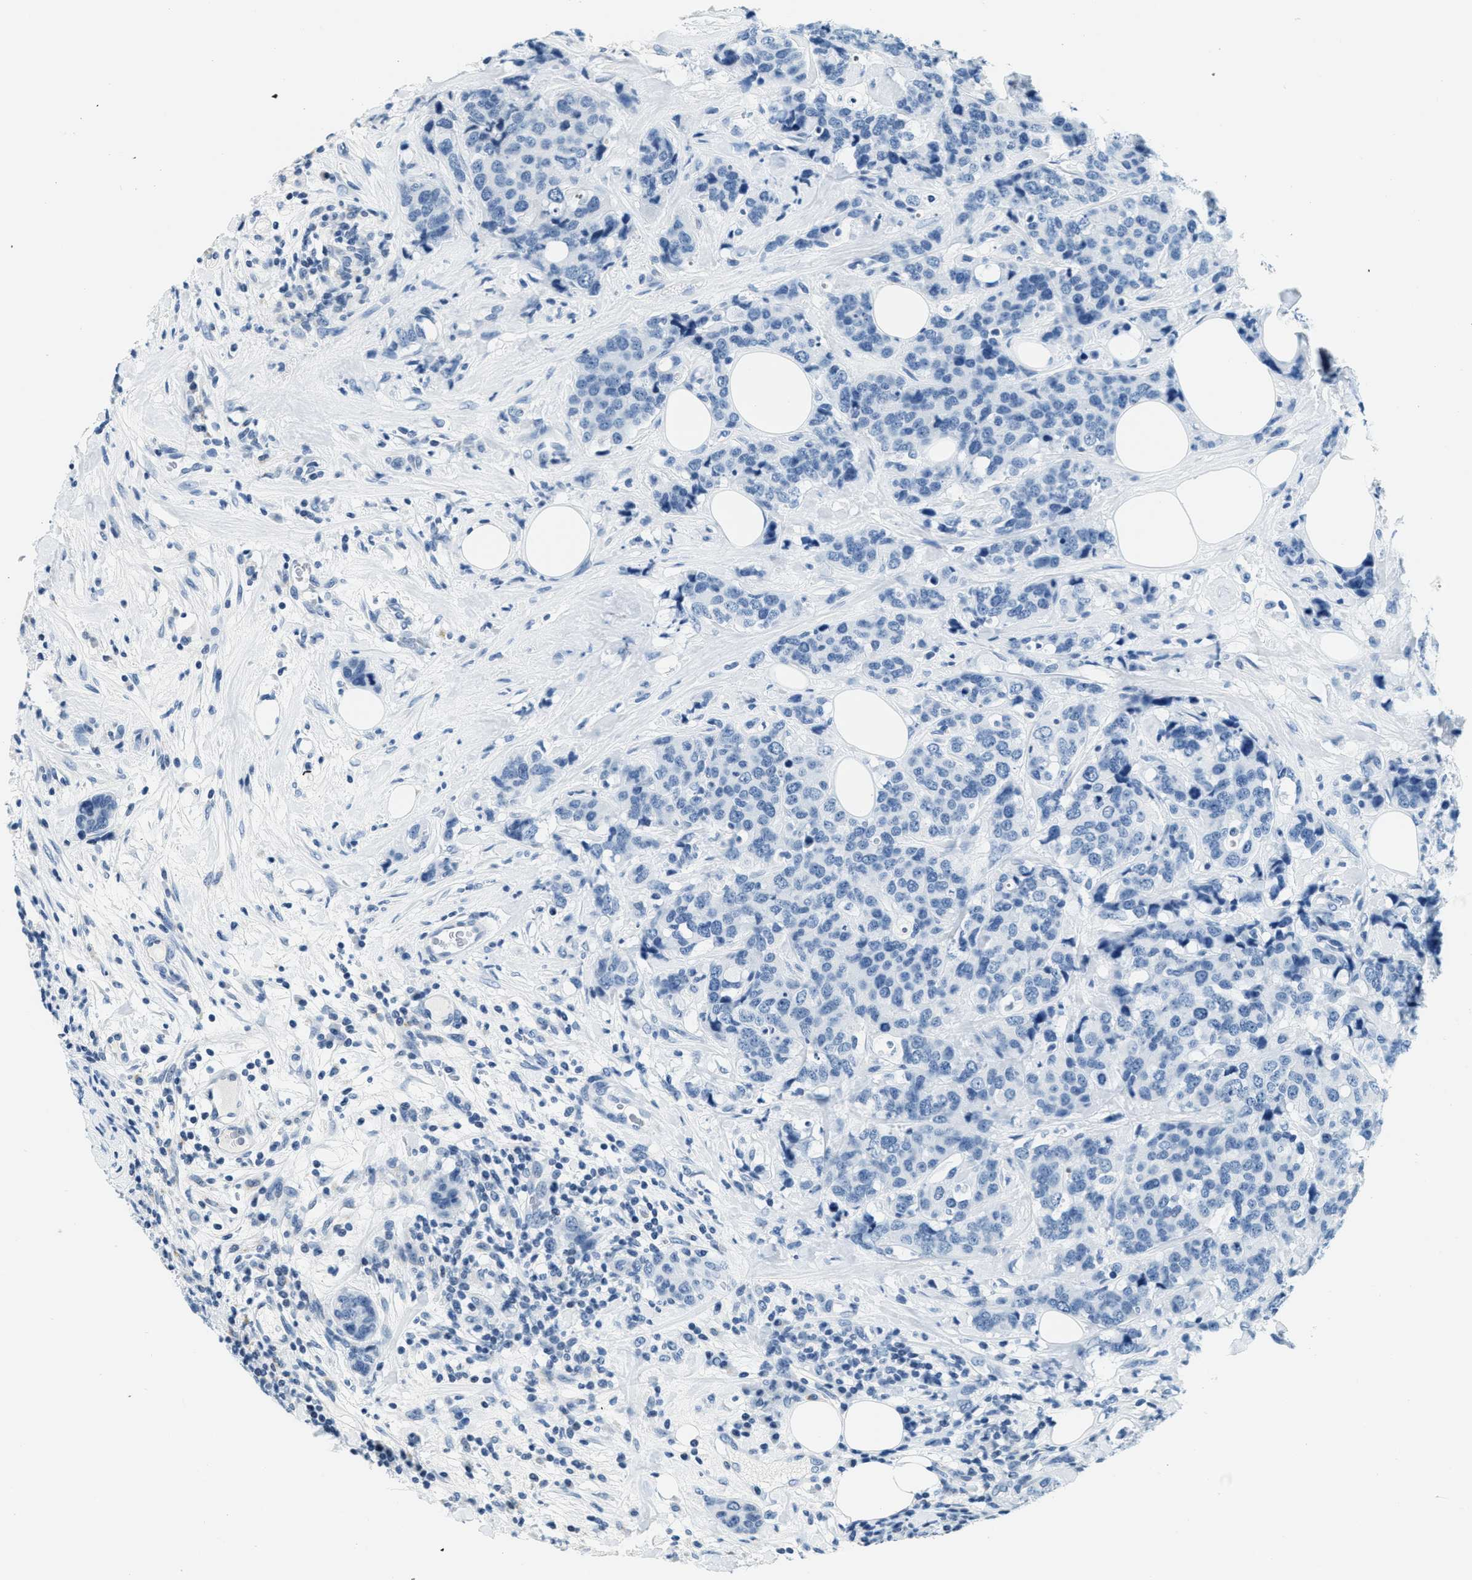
{"staining": {"intensity": "negative", "quantity": "none", "location": "none"}, "tissue": "breast cancer", "cell_type": "Tumor cells", "image_type": "cancer", "snomed": [{"axis": "morphology", "description": "Lobular carcinoma"}, {"axis": "topography", "description": "Breast"}], "caption": "Immunohistochemical staining of human breast lobular carcinoma exhibits no significant positivity in tumor cells. (Stains: DAB immunohistochemistry (IHC) with hematoxylin counter stain, Microscopy: brightfield microscopy at high magnification).", "gene": "CA4", "patient": {"sex": "female", "age": 59}}